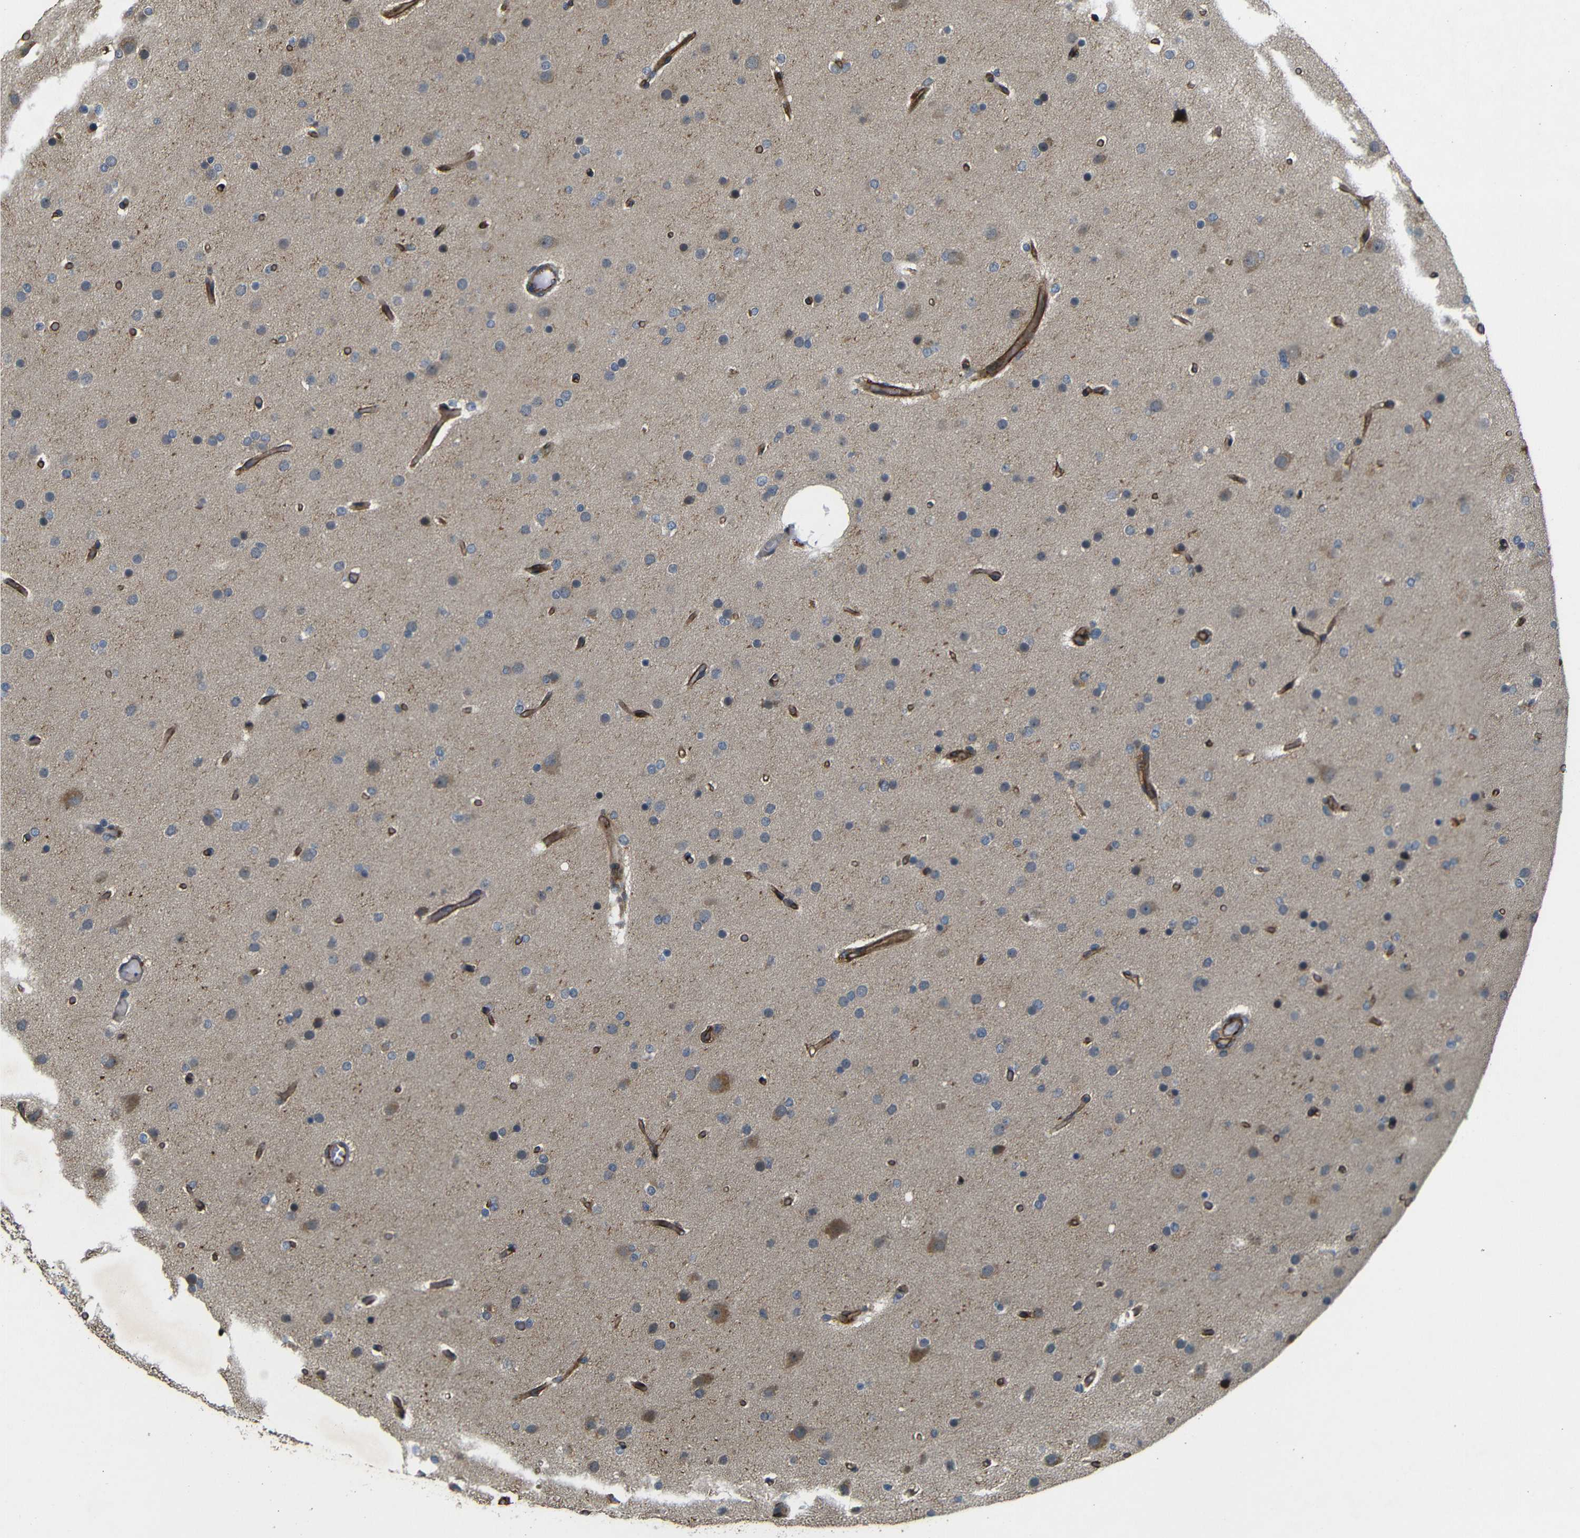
{"staining": {"intensity": "moderate", "quantity": "<25%", "location": "cytoplasmic/membranous"}, "tissue": "glioma", "cell_type": "Tumor cells", "image_type": "cancer", "snomed": [{"axis": "morphology", "description": "Glioma, malignant, High grade"}, {"axis": "topography", "description": "Cerebral cortex"}], "caption": "IHC image of neoplastic tissue: human high-grade glioma (malignant) stained using immunohistochemistry exhibits low levels of moderate protein expression localized specifically in the cytoplasmic/membranous of tumor cells, appearing as a cytoplasmic/membranous brown color.", "gene": "RELL1", "patient": {"sex": "female", "age": 36}}